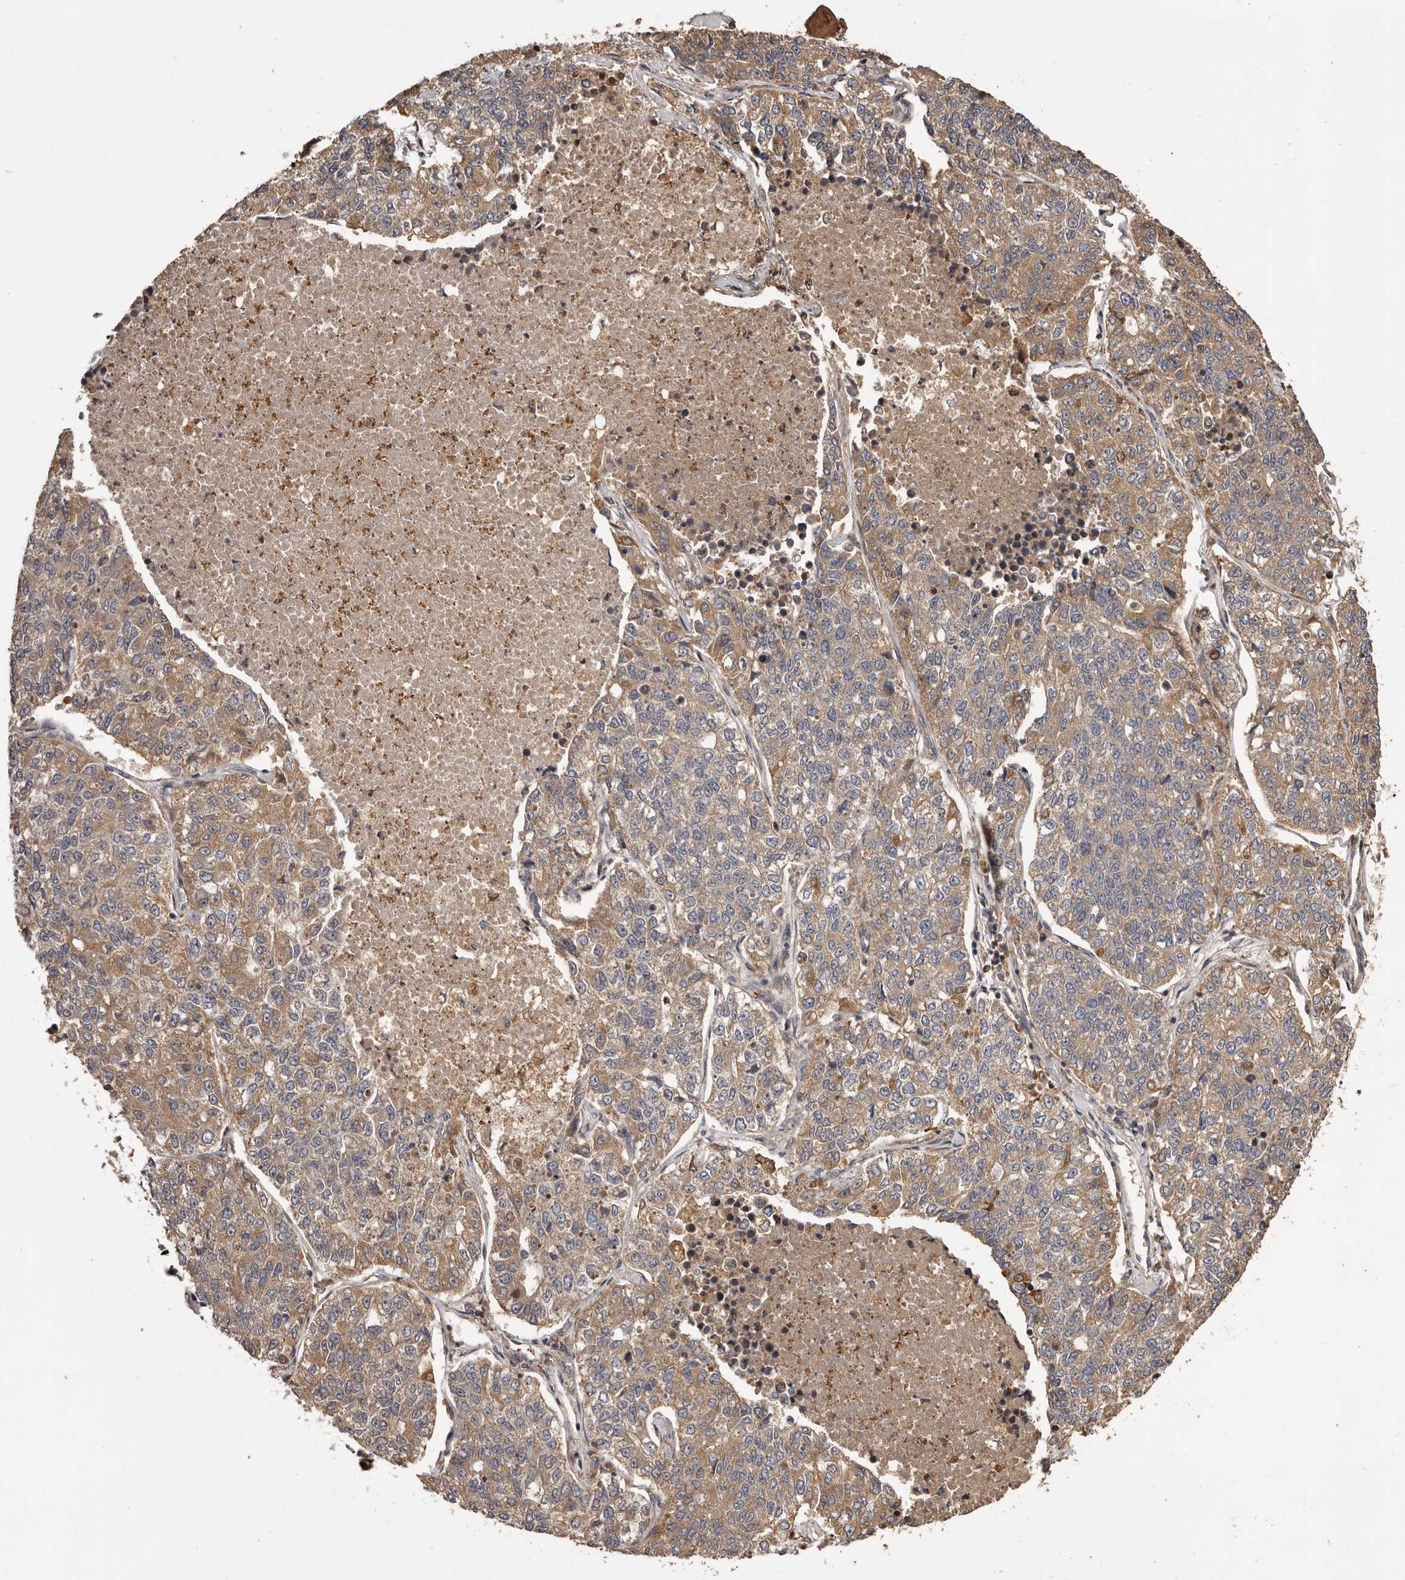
{"staining": {"intensity": "moderate", "quantity": ">75%", "location": "cytoplasmic/membranous"}, "tissue": "lung cancer", "cell_type": "Tumor cells", "image_type": "cancer", "snomed": [{"axis": "morphology", "description": "Adenocarcinoma, NOS"}, {"axis": "topography", "description": "Lung"}], "caption": "Lung adenocarcinoma stained with a protein marker exhibits moderate staining in tumor cells.", "gene": "ZCCHC7", "patient": {"sex": "male", "age": 49}}